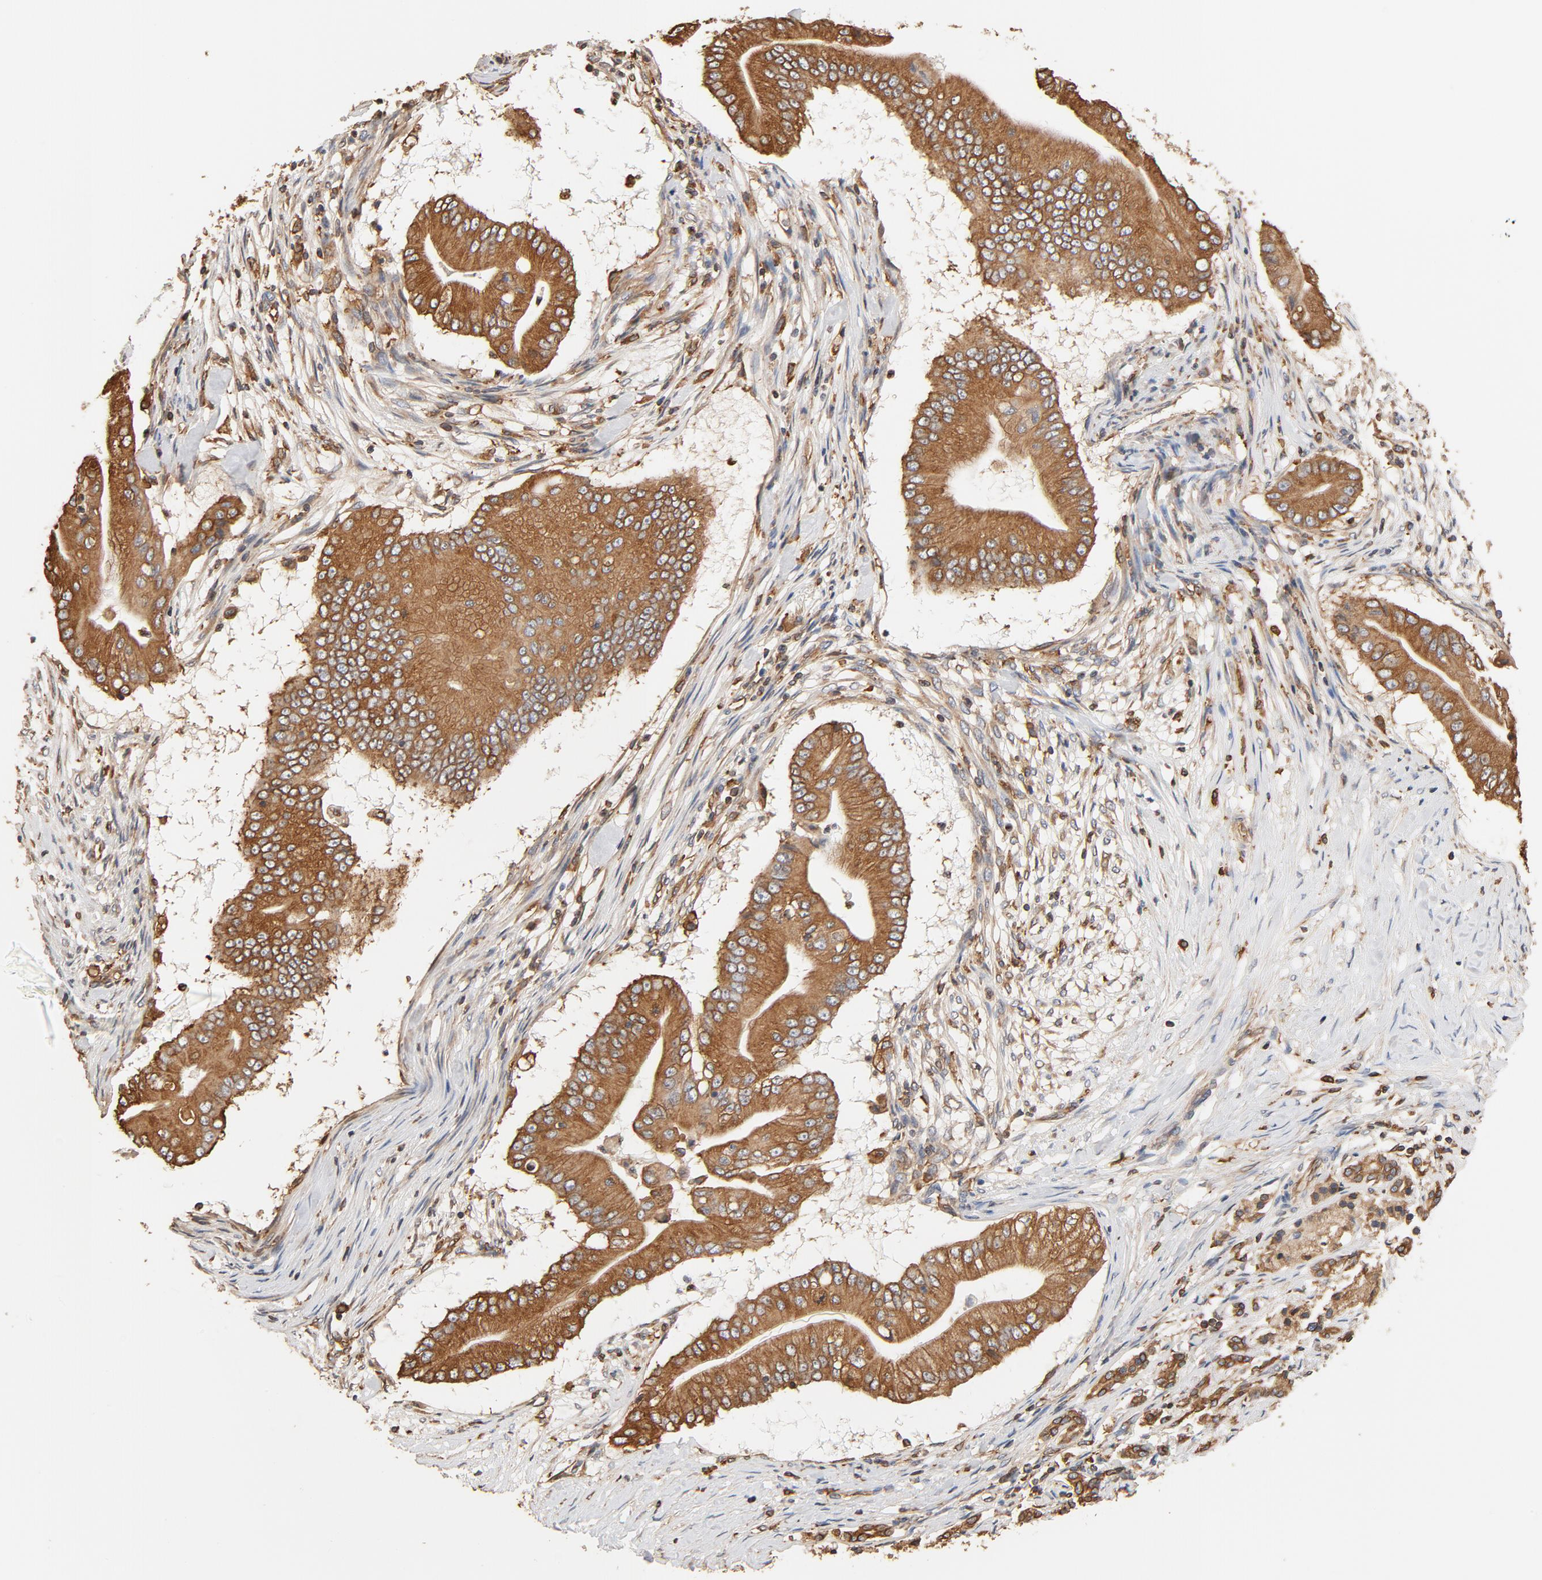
{"staining": {"intensity": "moderate", "quantity": ">75%", "location": "cytoplasmic/membranous"}, "tissue": "pancreatic cancer", "cell_type": "Tumor cells", "image_type": "cancer", "snomed": [{"axis": "morphology", "description": "Adenocarcinoma, NOS"}, {"axis": "topography", "description": "Pancreas"}], "caption": "Tumor cells exhibit moderate cytoplasmic/membranous expression in about >75% of cells in pancreatic adenocarcinoma.", "gene": "BCAP31", "patient": {"sex": "male", "age": 62}}